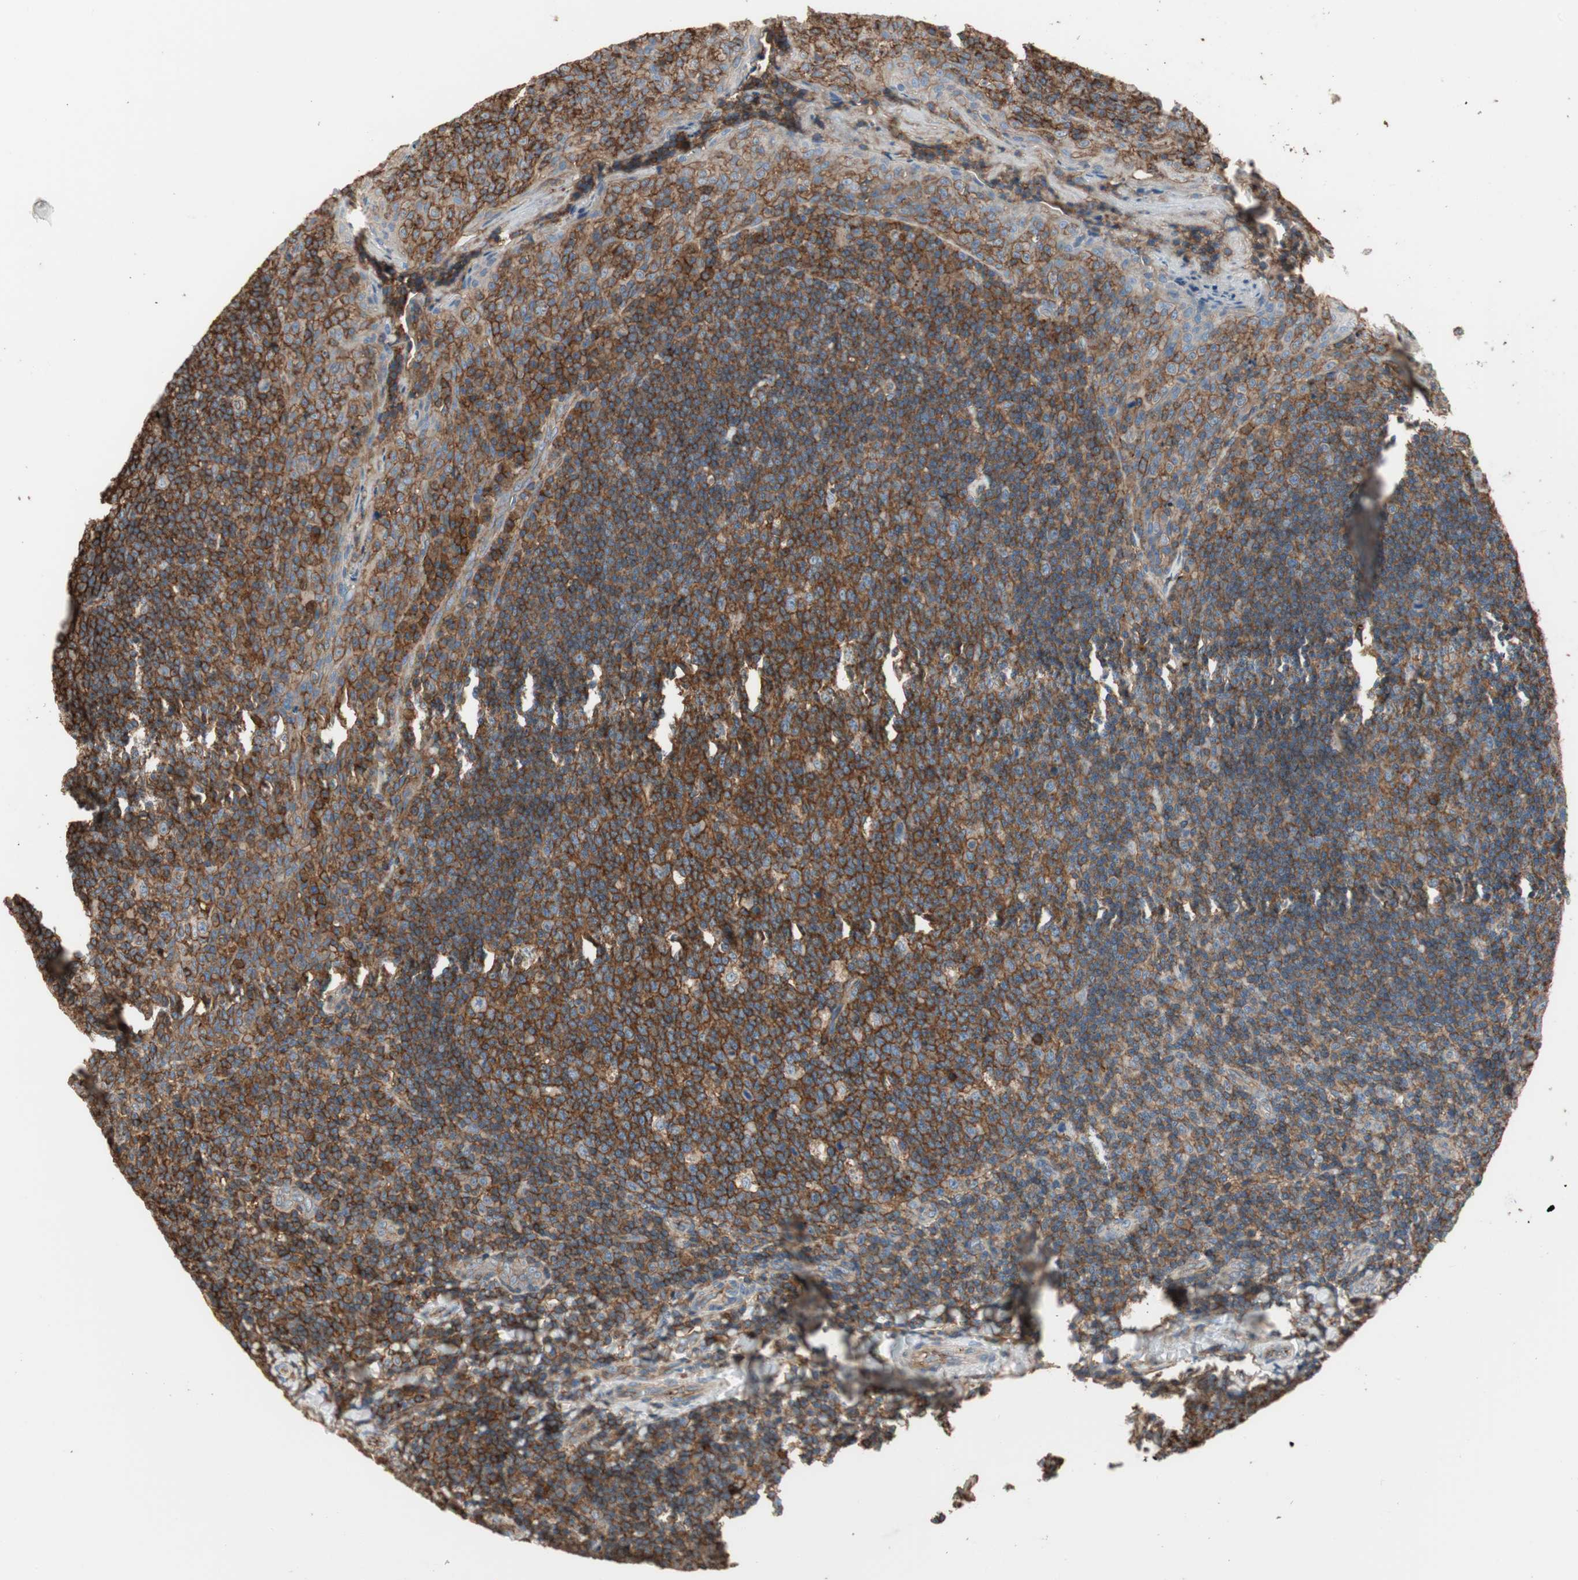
{"staining": {"intensity": "moderate", "quantity": ">75%", "location": "cytoplasmic/membranous"}, "tissue": "tonsil", "cell_type": "Germinal center cells", "image_type": "normal", "snomed": [{"axis": "morphology", "description": "Normal tissue, NOS"}, {"axis": "topography", "description": "Tonsil"}], "caption": "Immunohistochemistry (IHC) of normal tonsil demonstrates medium levels of moderate cytoplasmic/membranous expression in about >75% of germinal center cells.", "gene": "IL1RL1", "patient": {"sex": "male", "age": 17}}